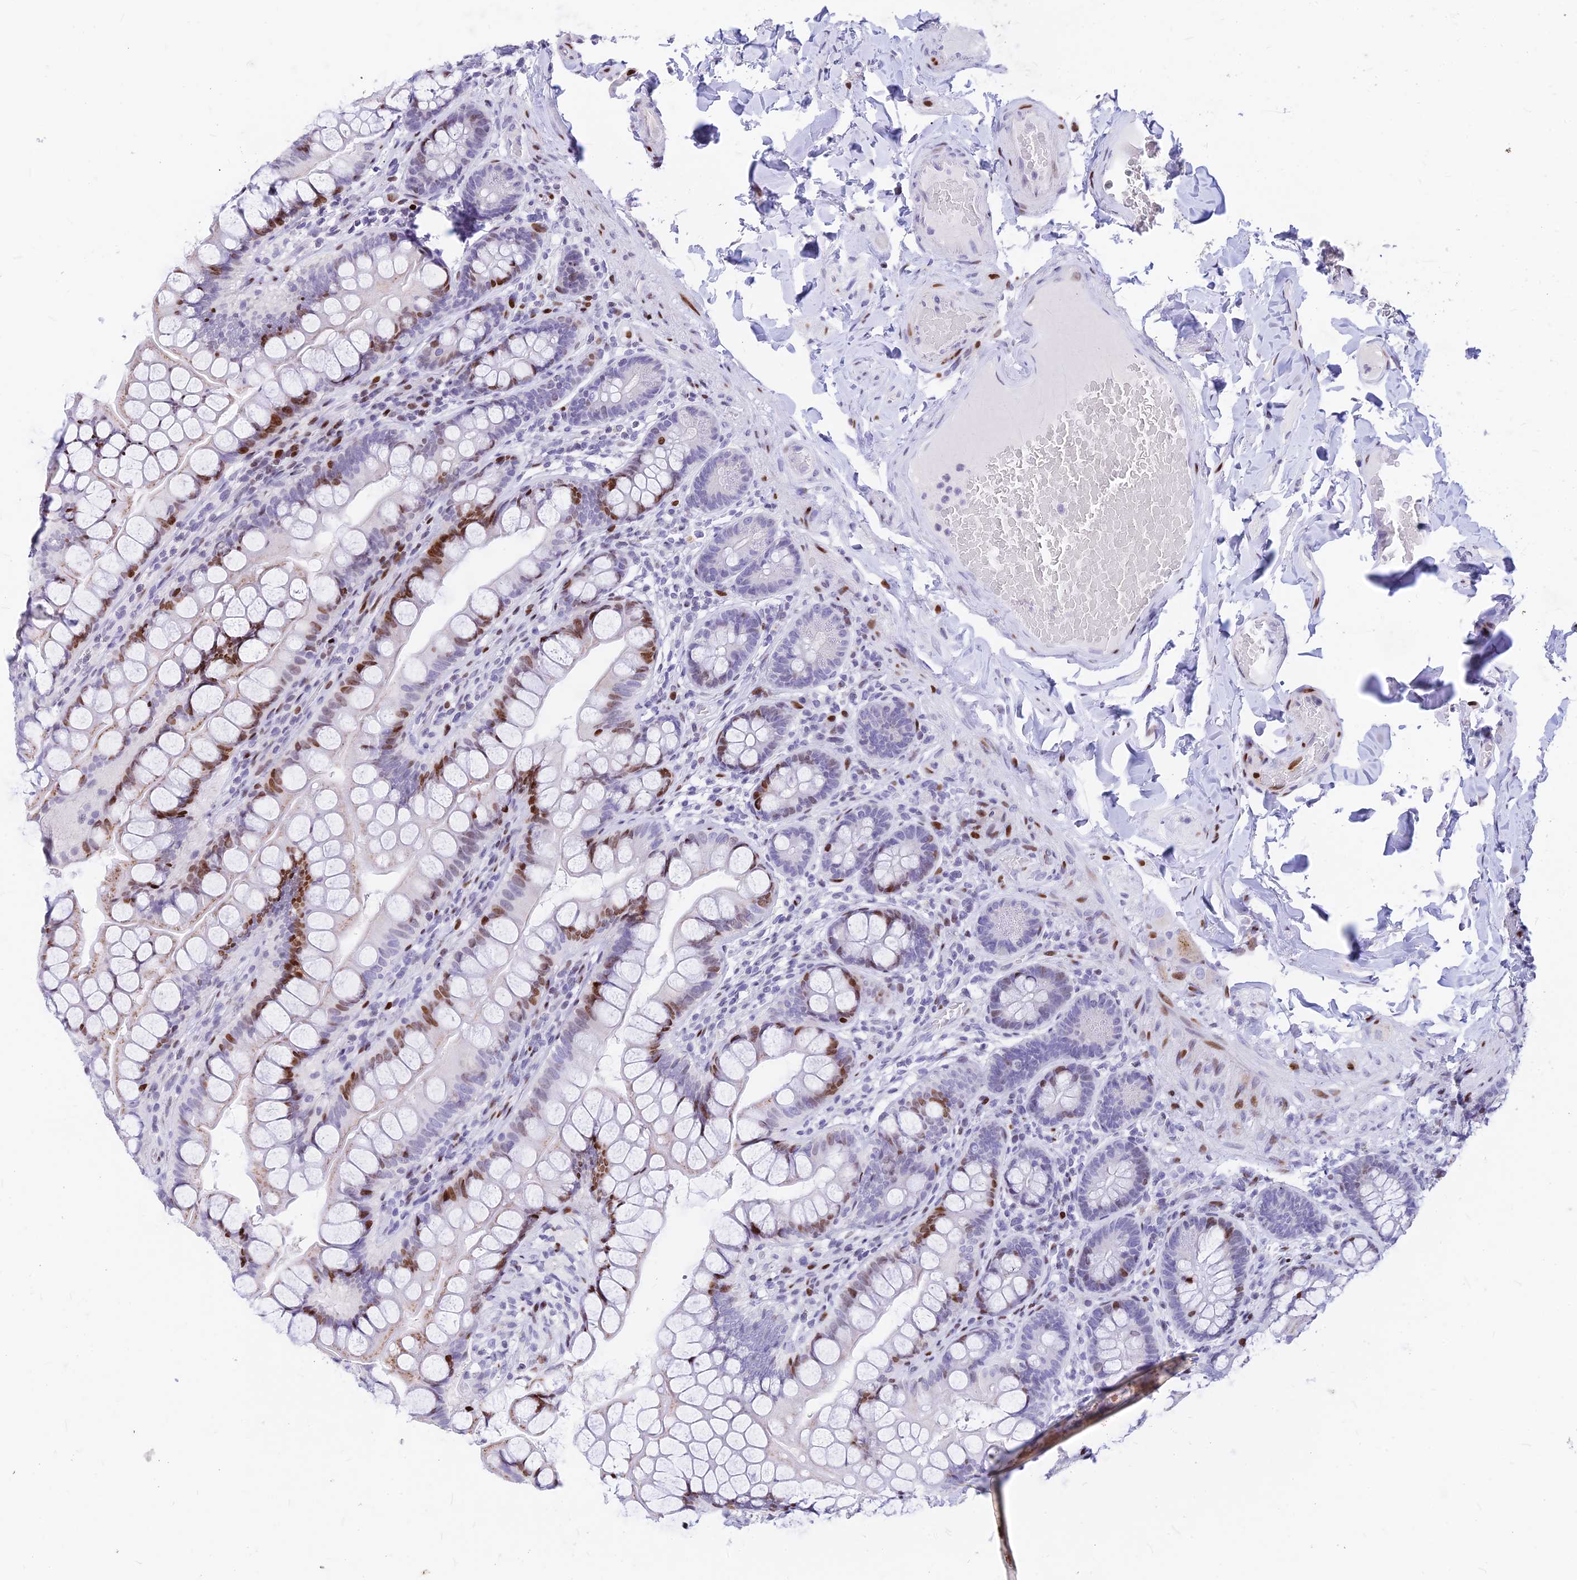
{"staining": {"intensity": "moderate", "quantity": "<25%", "location": "nuclear"}, "tissue": "small intestine", "cell_type": "Glandular cells", "image_type": "normal", "snomed": [{"axis": "morphology", "description": "Normal tissue, NOS"}, {"axis": "topography", "description": "Small intestine"}], "caption": "A histopathology image of small intestine stained for a protein reveals moderate nuclear brown staining in glandular cells. The staining is performed using DAB brown chromogen to label protein expression. The nuclei are counter-stained blue using hematoxylin.", "gene": "PRPS1", "patient": {"sex": "male", "age": 70}}